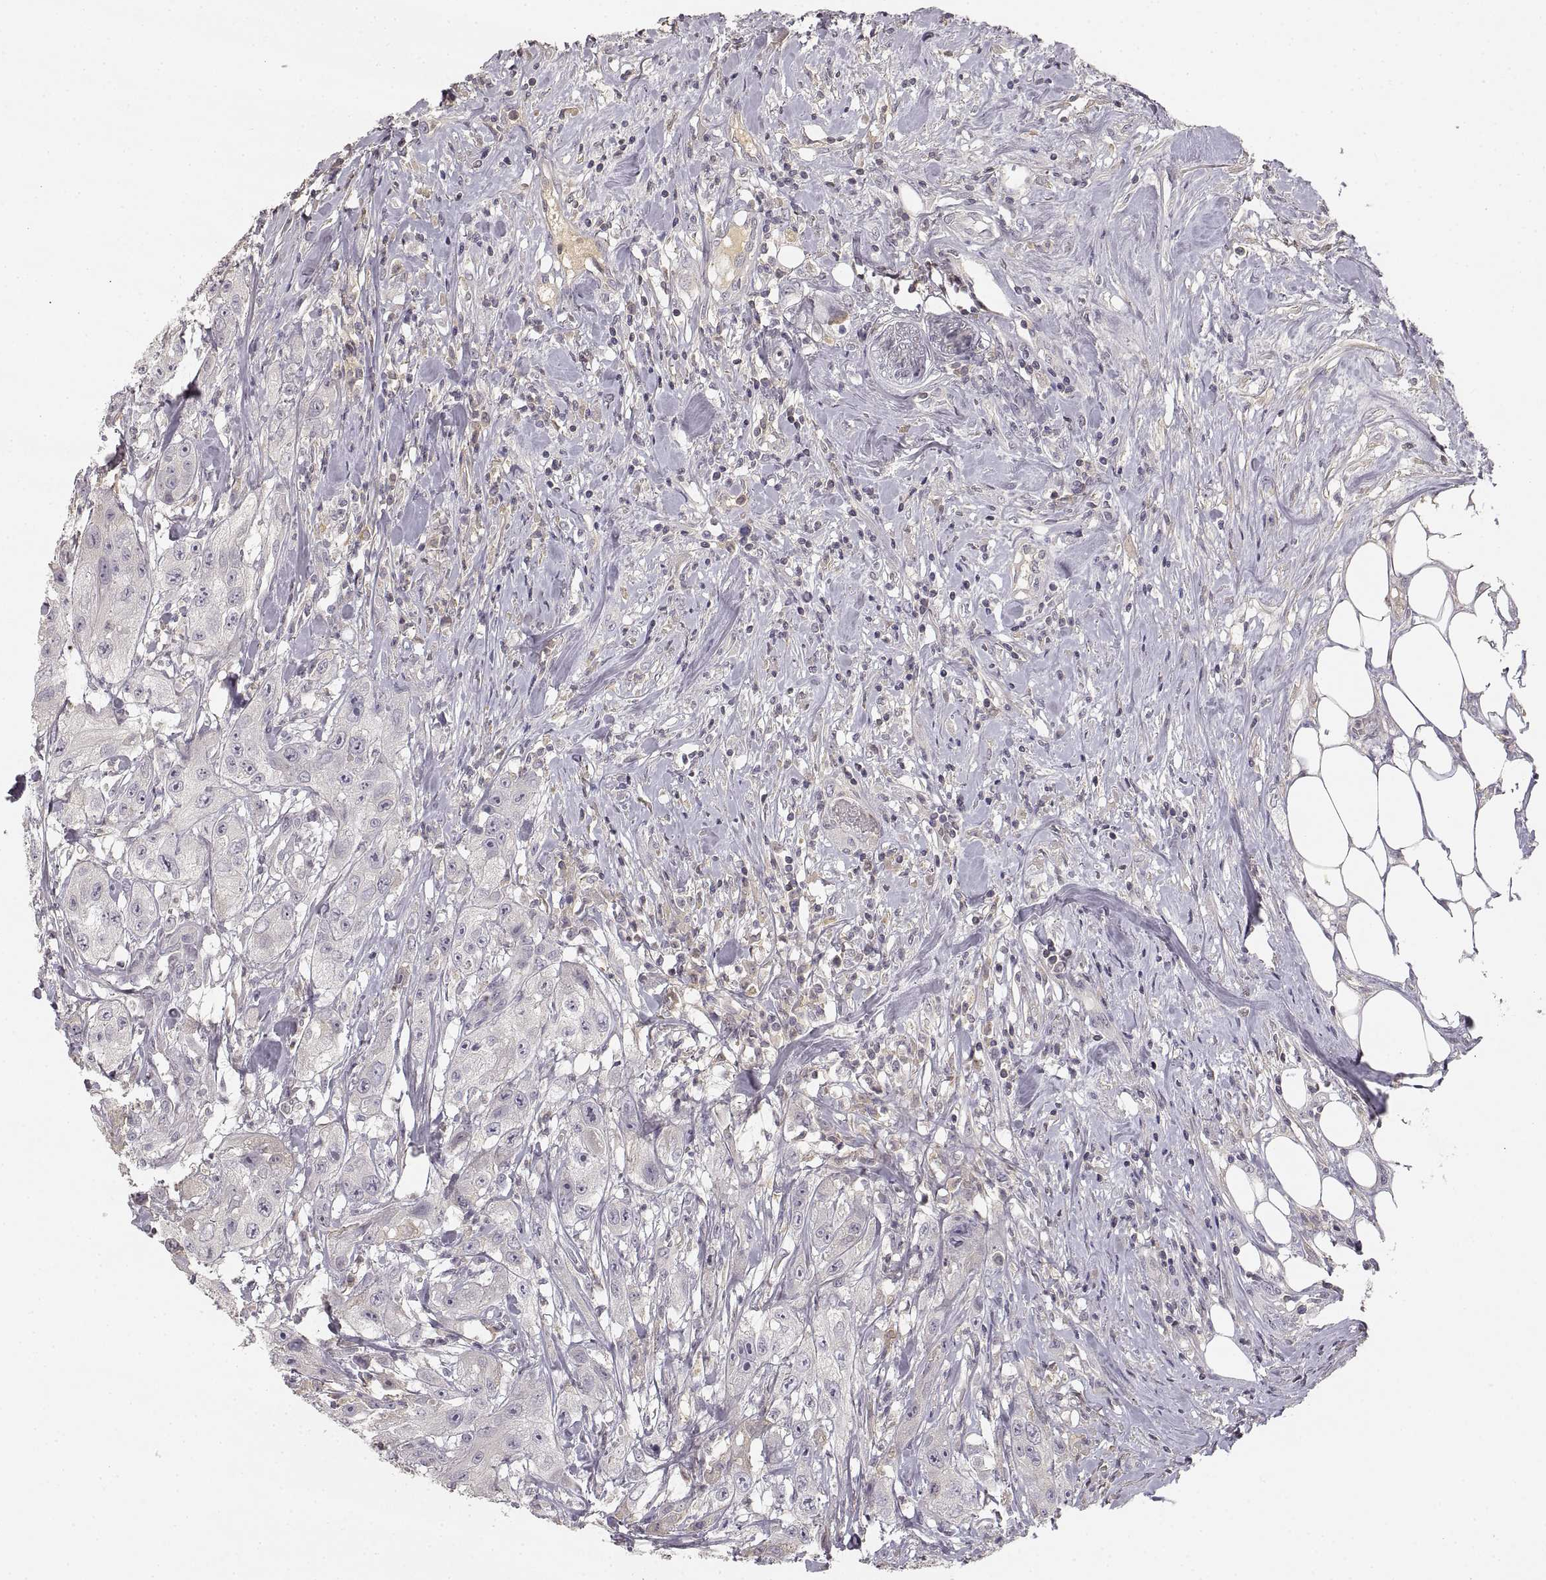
{"staining": {"intensity": "negative", "quantity": "none", "location": "none"}, "tissue": "urothelial cancer", "cell_type": "Tumor cells", "image_type": "cancer", "snomed": [{"axis": "morphology", "description": "Urothelial carcinoma, High grade"}, {"axis": "topography", "description": "Urinary bladder"}], "caption": "This image is of urothelial cancer stained with immunohistochemistry to label a protein in brown with the nuclei are counter-stained blue. There is no staining in tumor cells.", "gene": "RUNDC3A", "patient": {"sex": "male", "age": 79}}